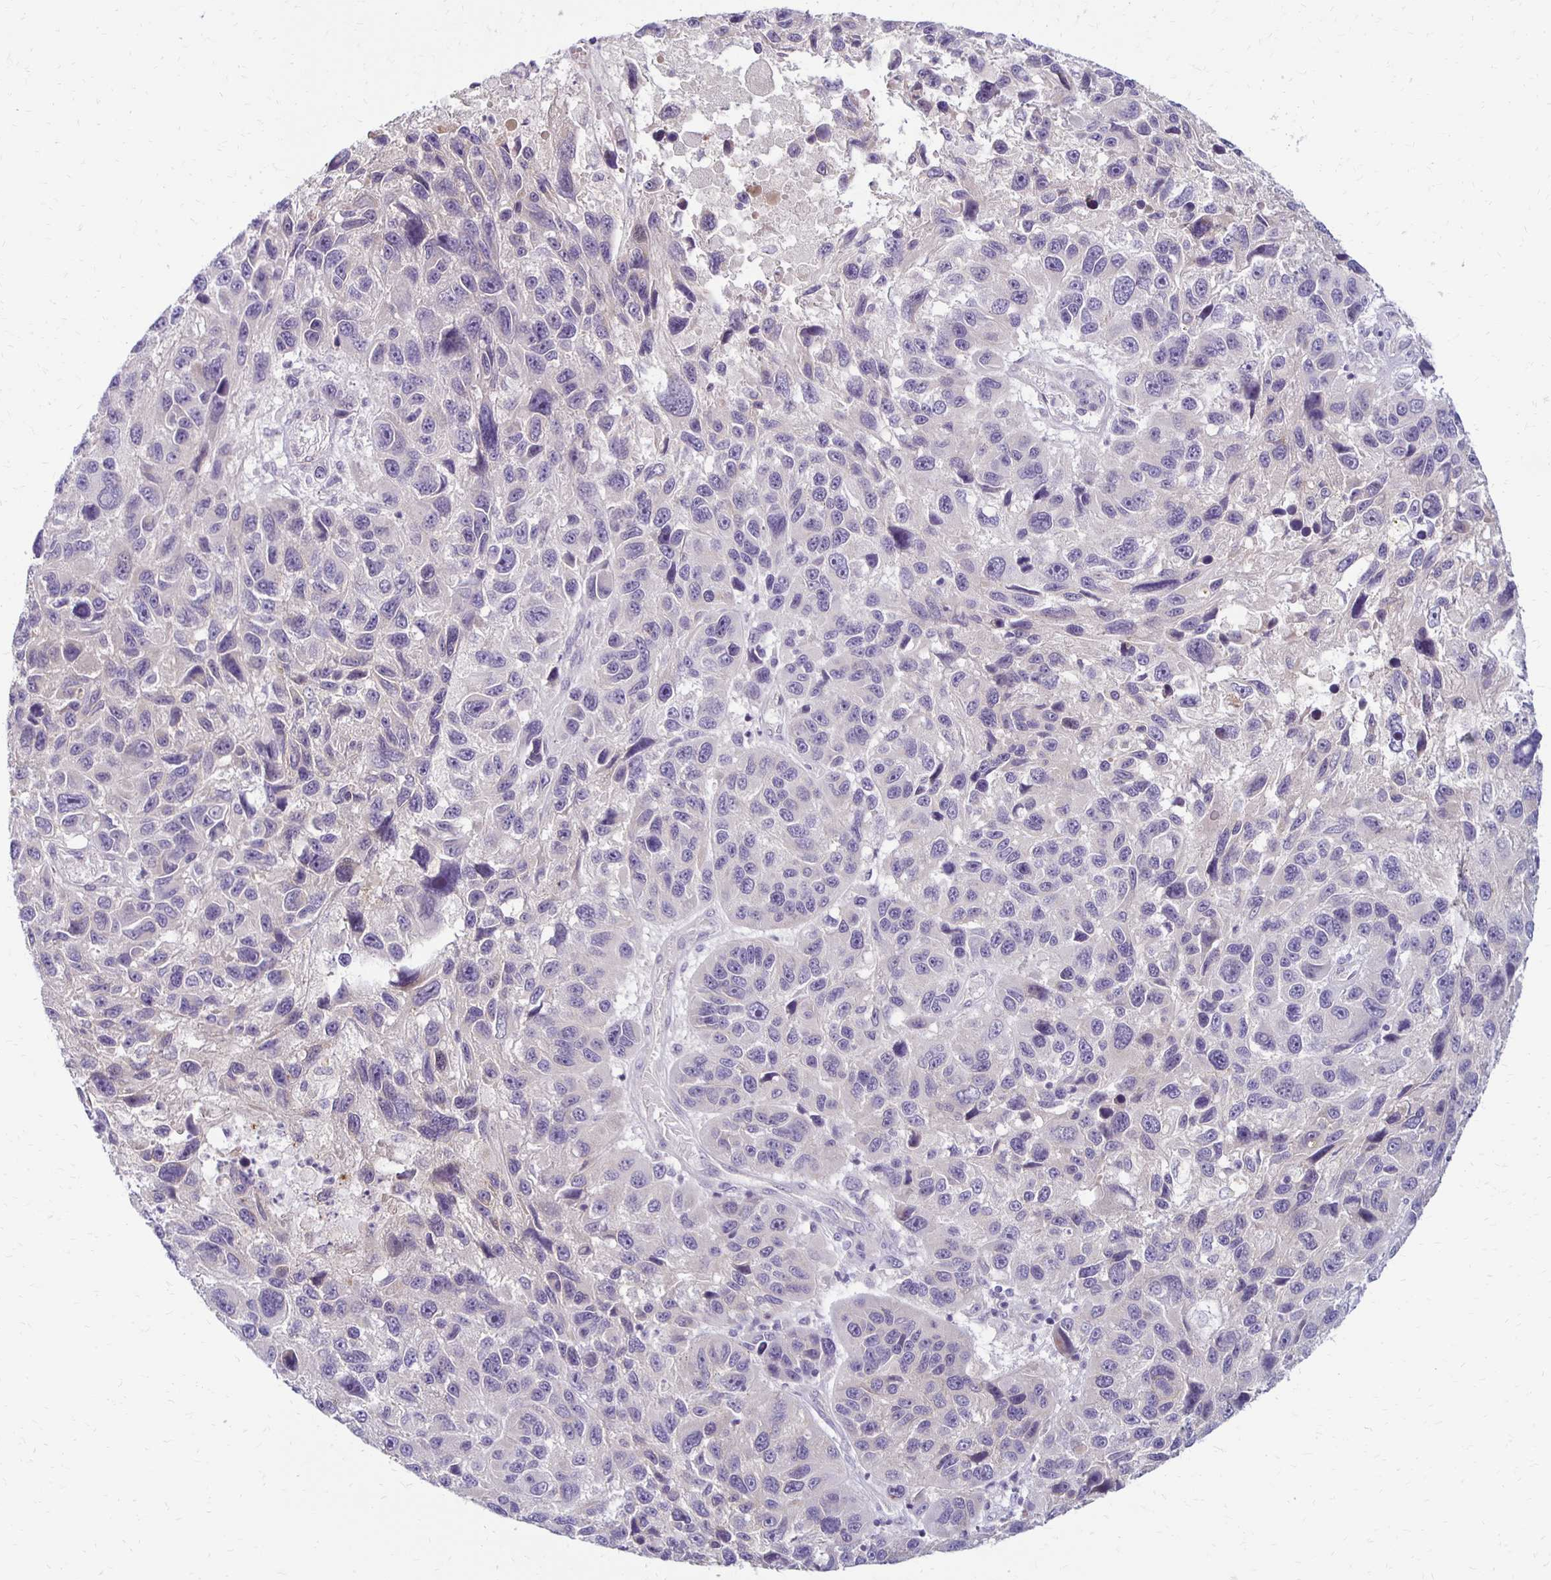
{"staining": {"intensity": "negative", "quantity": "none", "location": "none"}, "tissue": "melanoma", "cell_type": "Tumor cells", "image_type": "cancer", "snomed": [{"axis": "morphology", "description": "Malignant melanoma, NOS"}, {"axis": "topography", "description": "Skin"}], "caption": "This is a photomicrograph of immunohistochemistry (IHC) staining of melanoma, which shows no expression in tumor cells.", "gene": "KATNBL1", "patient": {"sex": "male", "age": 53}}